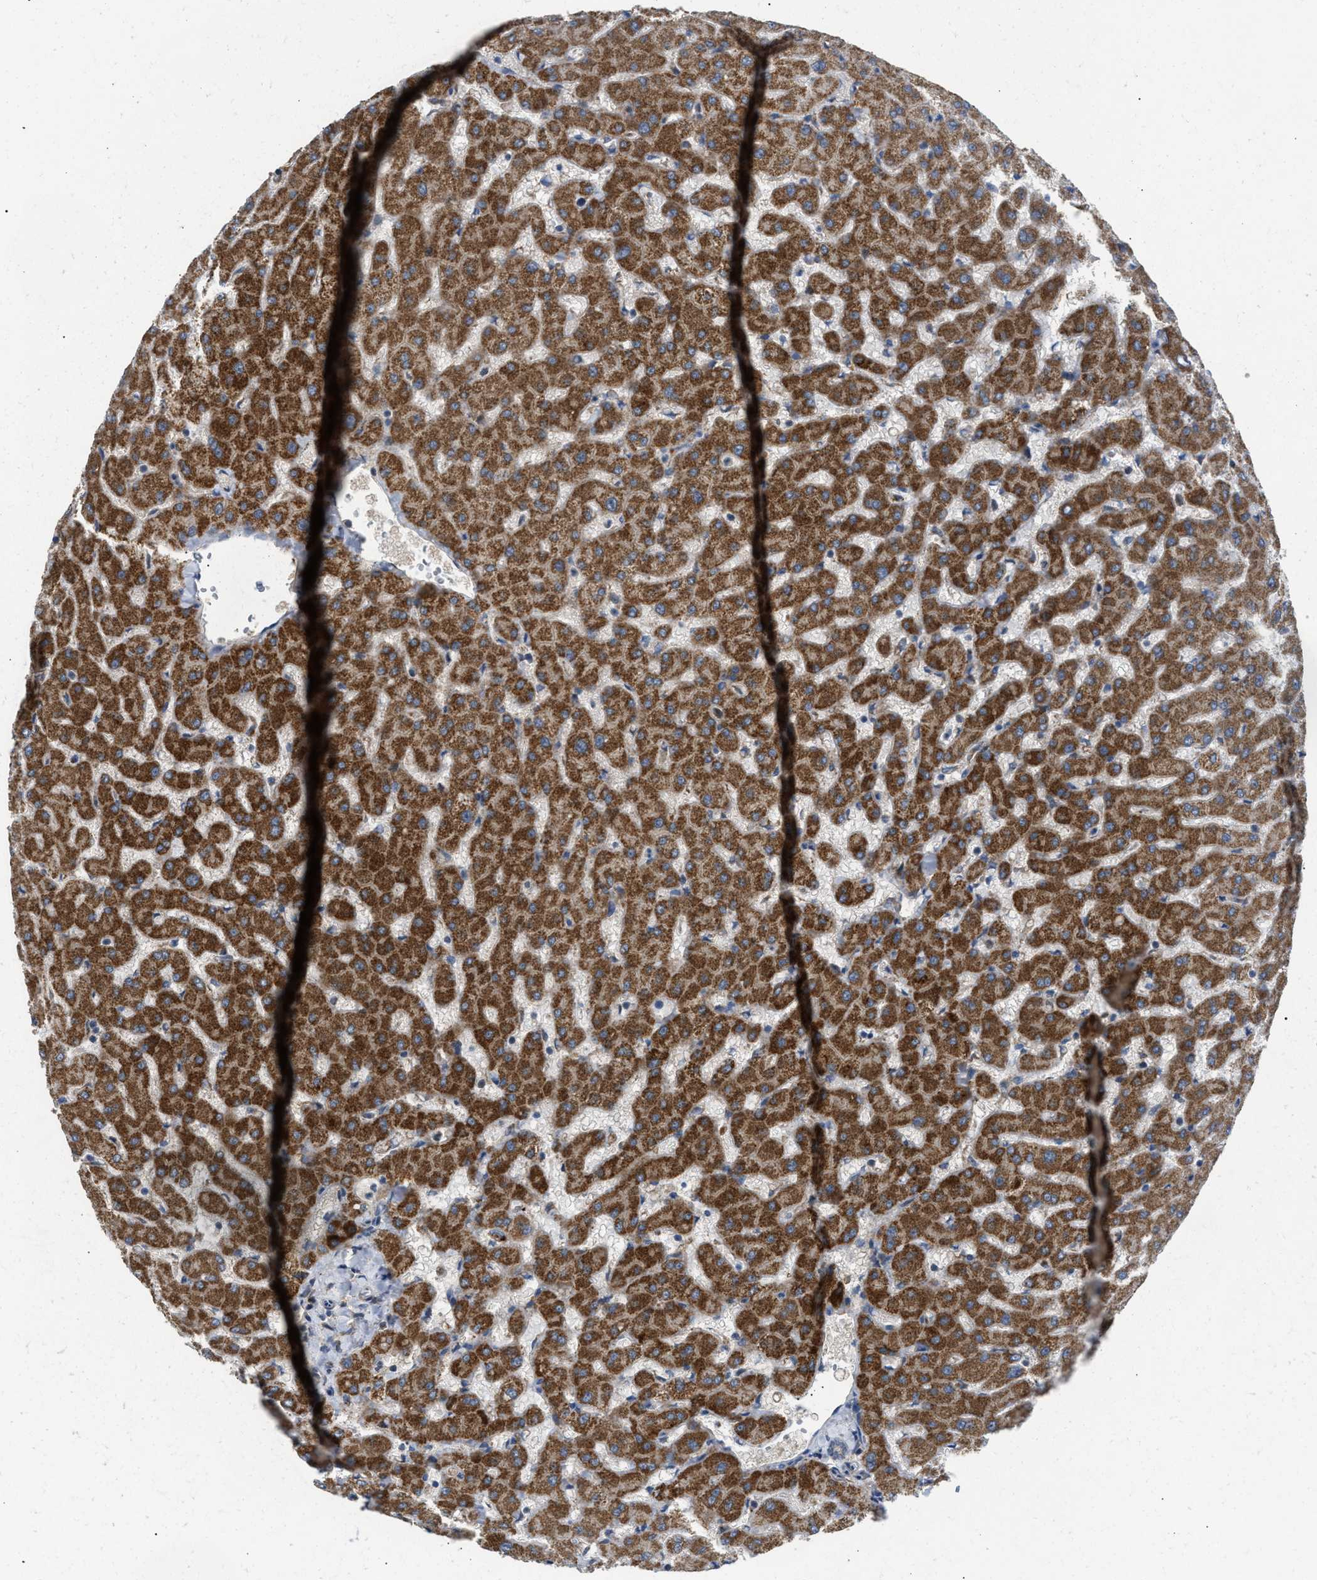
{"staining": {"intensity": "weak", "quantity": "25%-75%", "location": "cytoplasmic/membranous"}, "tissue": "liver", "cell_type": "Cholangiocytes", "image_type": "normal", "snomed": [{"axis": "morphology", "description": "Normal tissue, NOS"}, {"axis": "topography", "description": "Liver"}], "caption": "The micrograph shows immunohistochemical staining of normal liver. There is weak cytoplasmic/membranous positivity is appreciated in about 25%-75% of cholangiocytes.", "gene": "TACO1", "patient": {"sex": "female", "age": 63}}